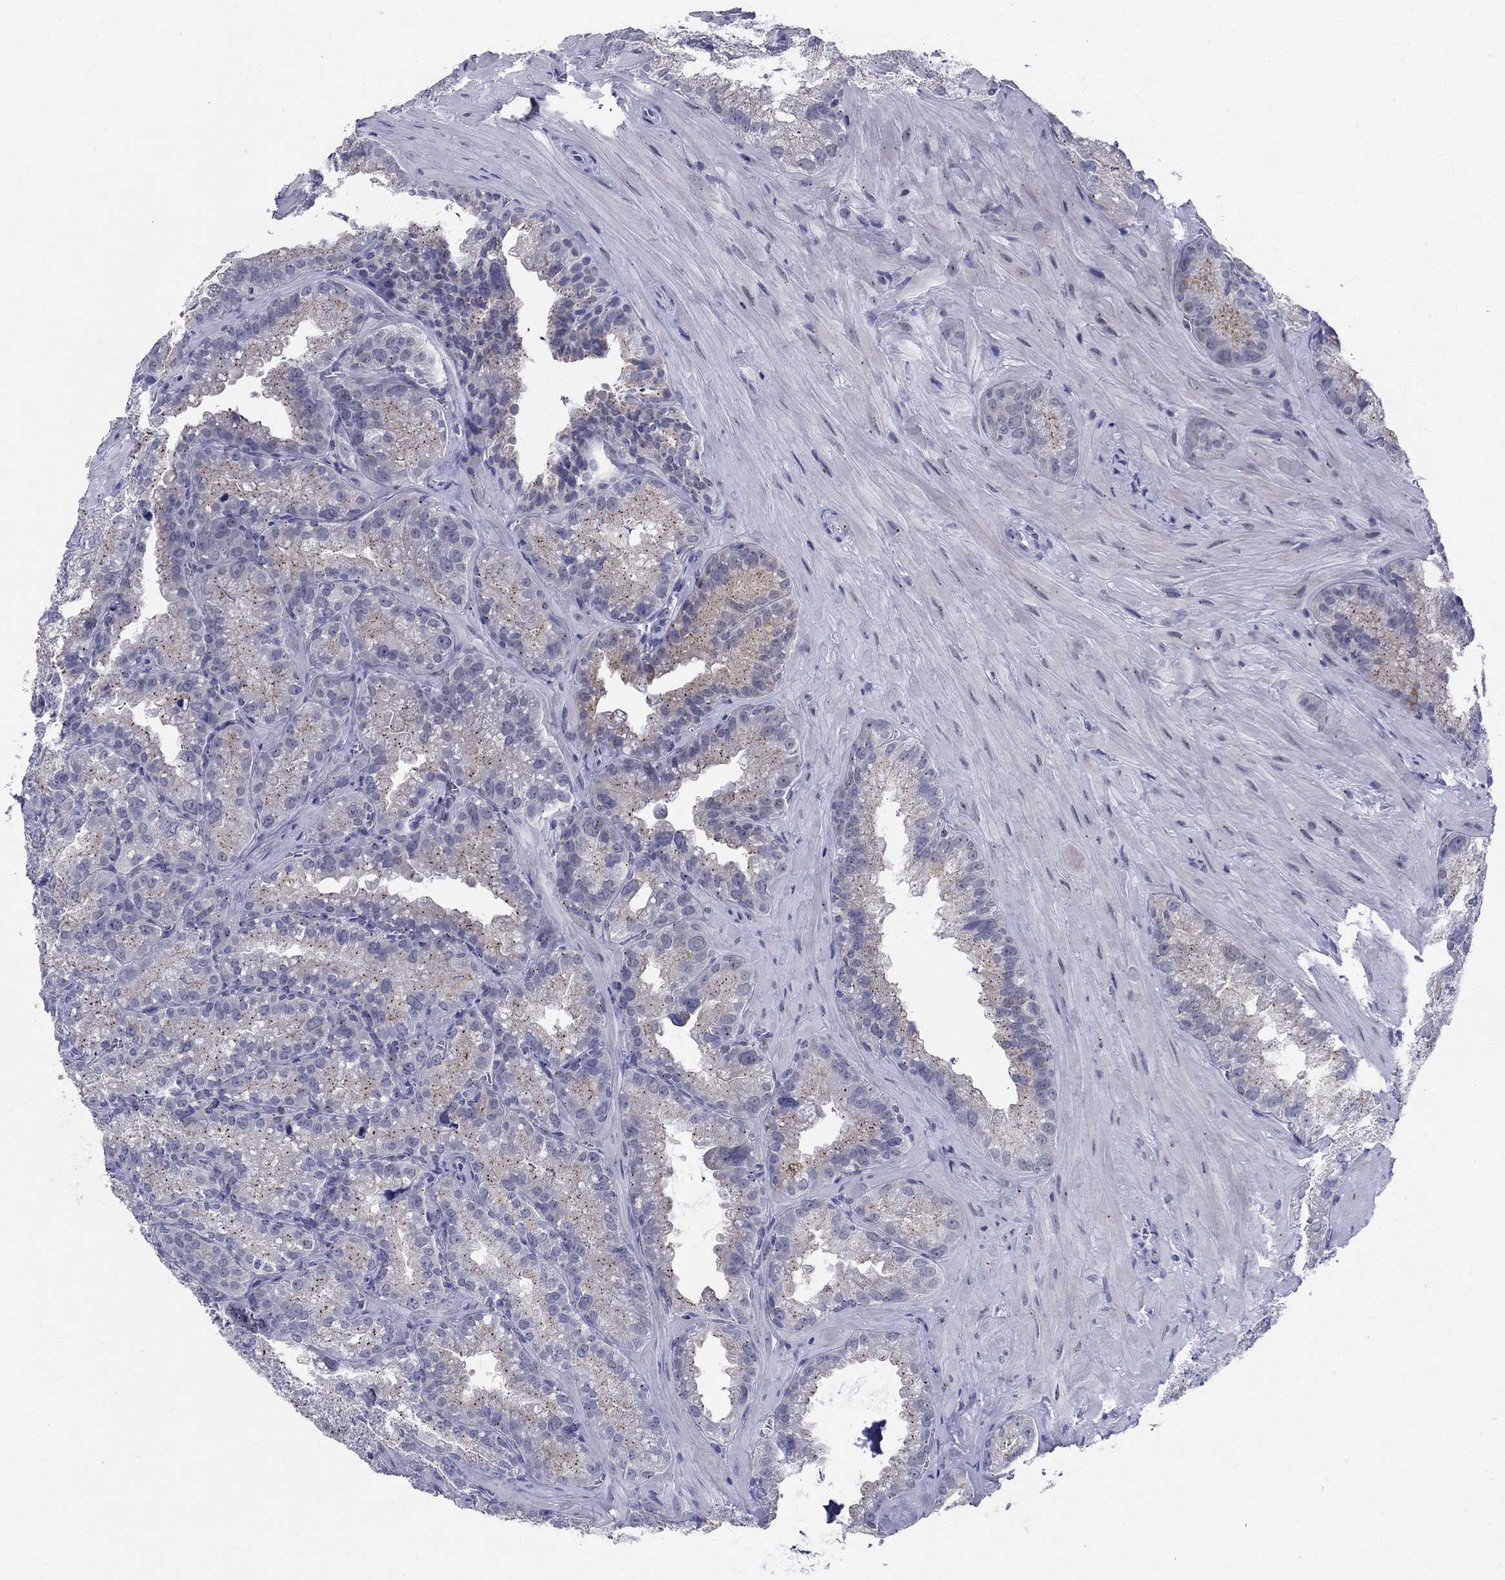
{"staining": {"intensity": "negative", "quantity": "none", "location": "none"}, "tissue": "seminal vesicle", "cell_type": "Glandular cells", "image_type": "normal", "snomed": [{"axis": "morphology", "description": "Normal tissue, NOS"}, {"axis": "topography", "description": "Seminal veicle"}], "caption": "This image is of benign seminal vesicle stained with immunohistochemistry to label a protein in brown with the nuclei are counter-stained blue. There is no staining in glandular cells. (IHC, brightfield microscopy, high magnification).", "gene": "CEP43", "patient": {"sex": "male", "age": 57}}